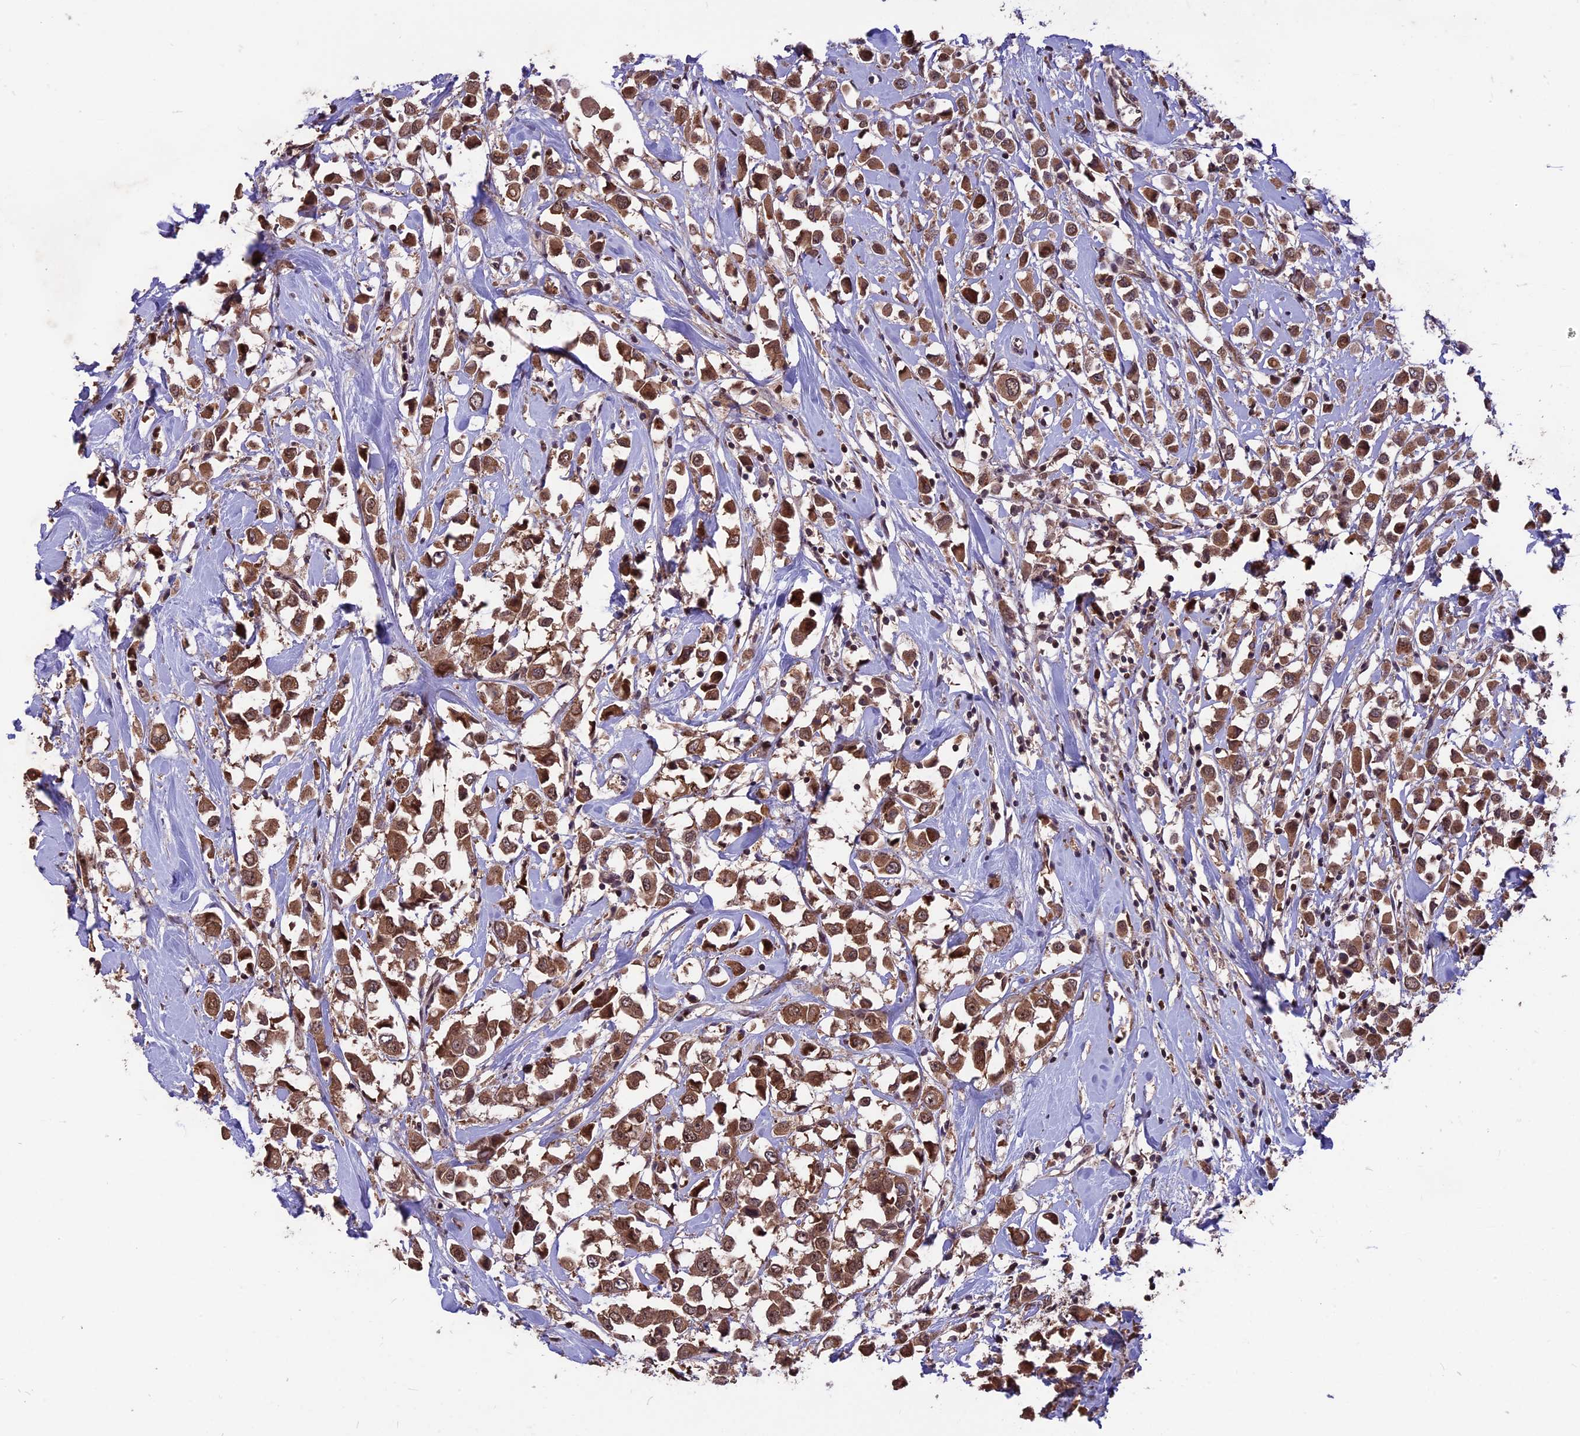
{"staining": {"intensity": "moderate", "quantity": ">75%", "location": "cytoplasmic/membranous,nuclear"}, "tissue": "breast cancer", "cell_type": "Tumor cells", "image_type": "cancer", "snomed": [{"axis": "morphology", "description": "Duct carcinoma"}, {"axis": "topography", "description": "Breast"}], "caption": "The histopathology image displays staining of breast intraductal carcinoma, revealing moderate cytoplasmic/membranous and nuclear protein positivity (brown color) within tumor cells.", "gene": "ZNF598", "patient": {"sex": "female", "age": 61}}